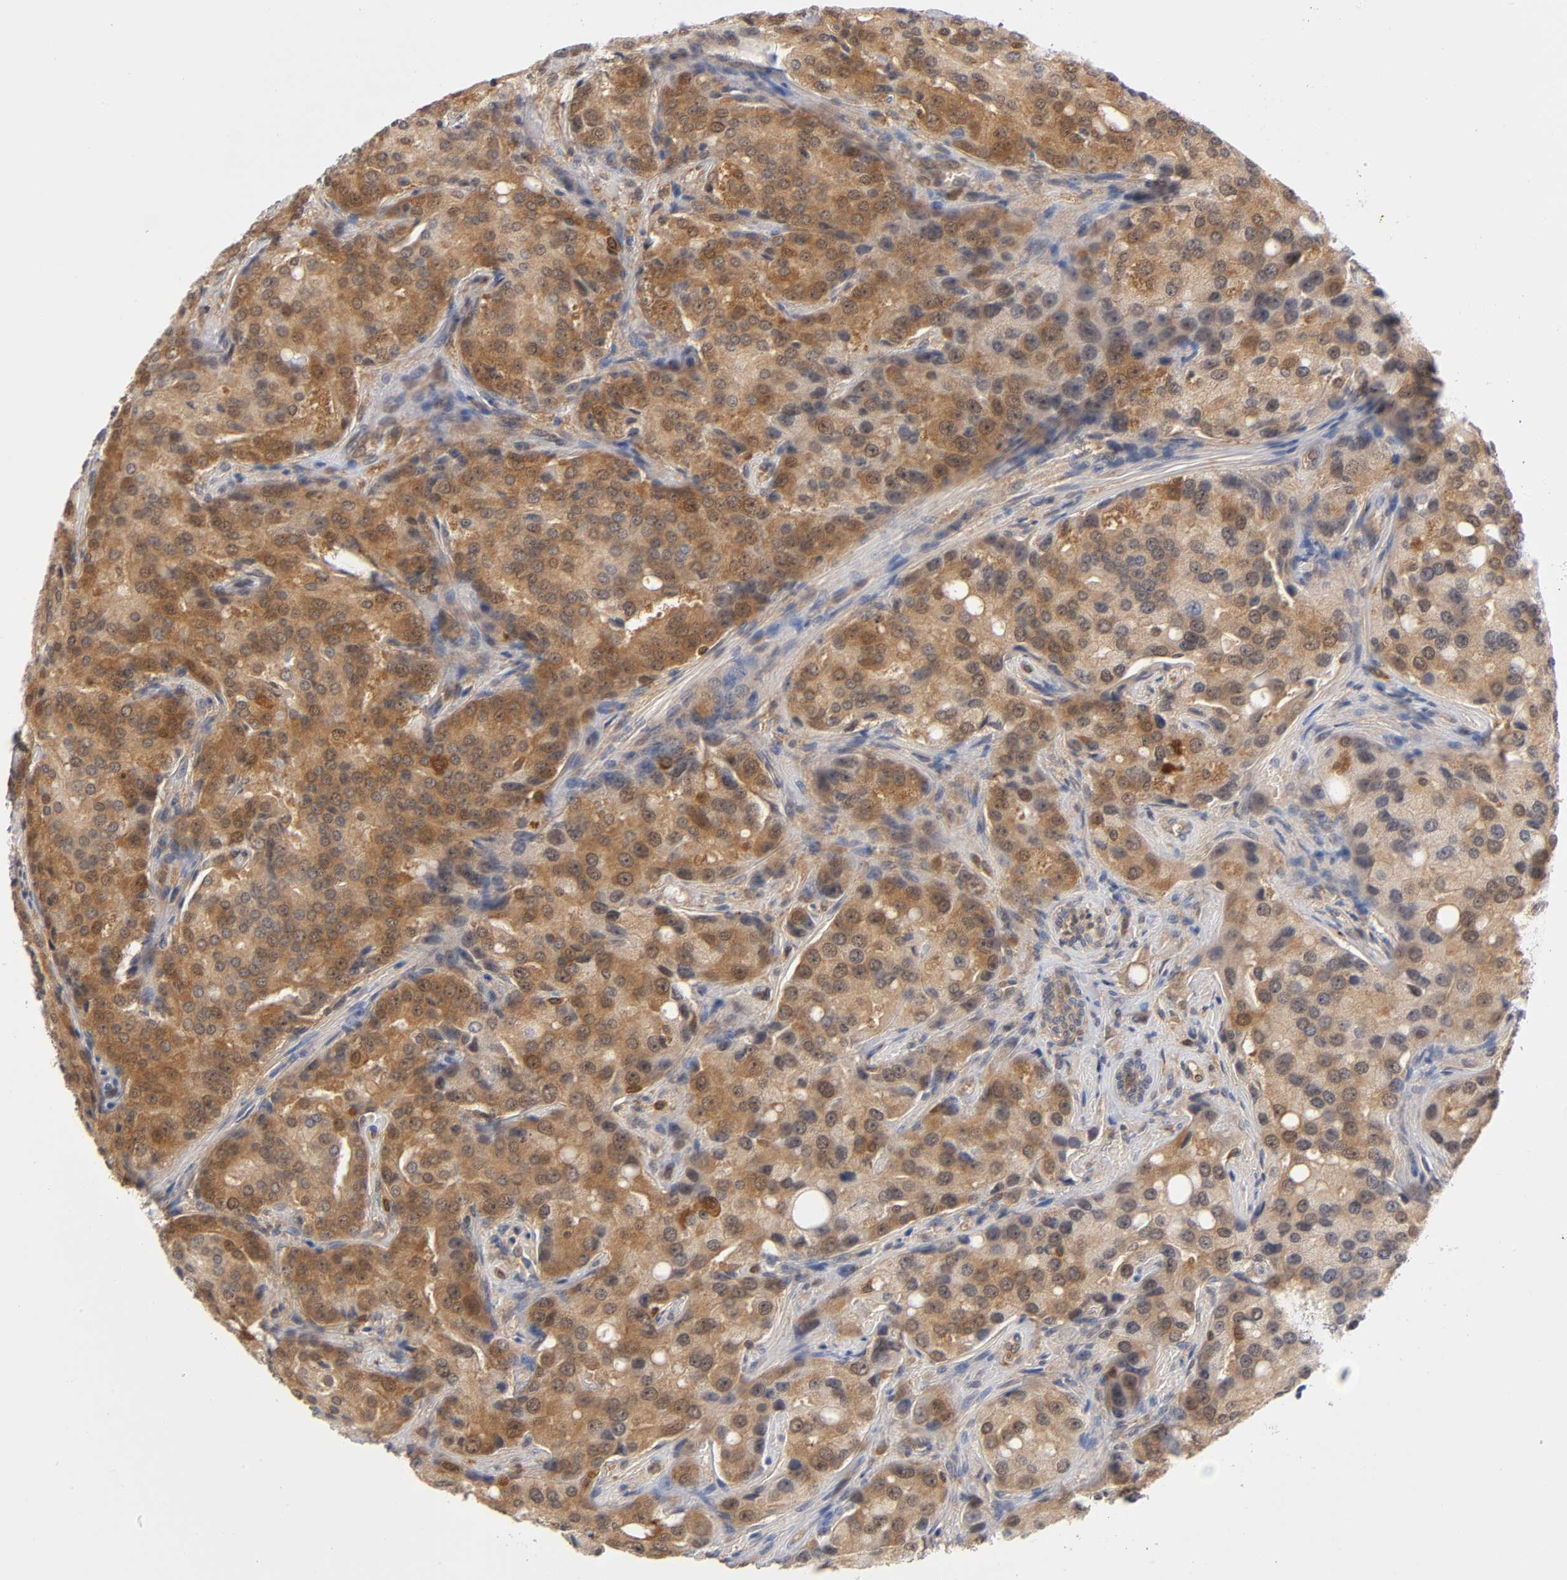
{"staining": {"intensity": "strong", "quantity": ">75%", "location": "cytoplasmic/membranous"}, "tissue": "prostate cancer", "cell_type": "Tumor cells", "image_type": "cancer", "snomed": [{"axis": "morphology", "description": "Adenocarcinoma, High grade"}, {"axis": "topography", "description": "Prostate"}], "caption": "Adenocarcinoma (high-grade) (prostate) stained with DAB (3,3'-diaminobenzidine) IHC displays high levels of strong cytoplasmic/membranous expression in approximately >75% of tumor cells.", "gene": "DFFB", "patient": {"sex": "male", "age": 72}}